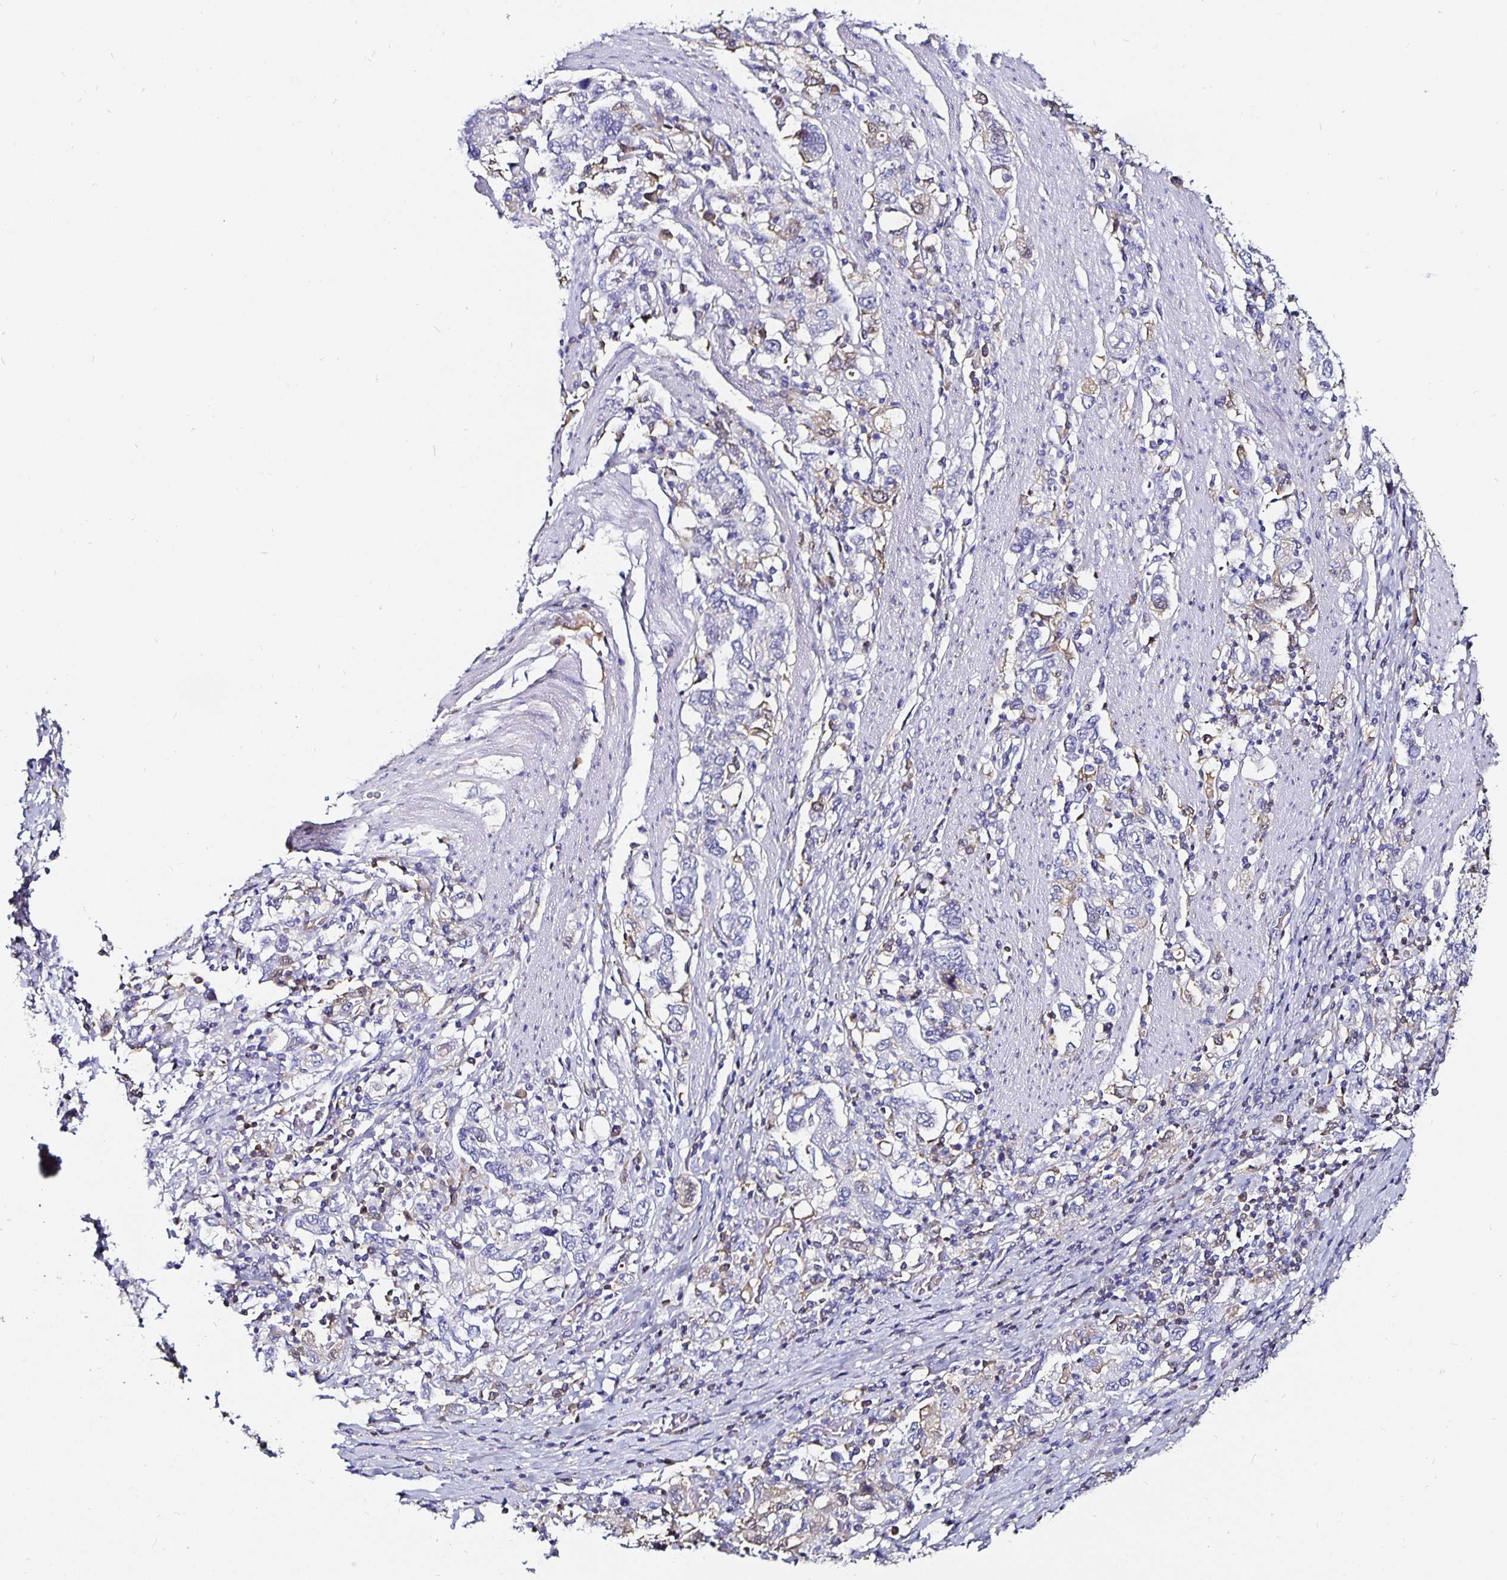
{"staining": {"intensity": "negative", "quantity": "none", "location": "none"}, "tissue": "stomach cancer", "cell_type": "Tumor cells", "image_type": "cancer", "snomed": [{"axis": "morphology", "description": "Adenocarcinoma, NOS"}, {"axis": "topography", "description": "Stomach, upper"}, {"axis": "topography", "description": "Stomach"}], "caption": "The IHC micrograph has no significant expression in tumor cells of stomach cancer tissue.", "gene": "TTR", "patient": {"sex": "male", "age": 62}}